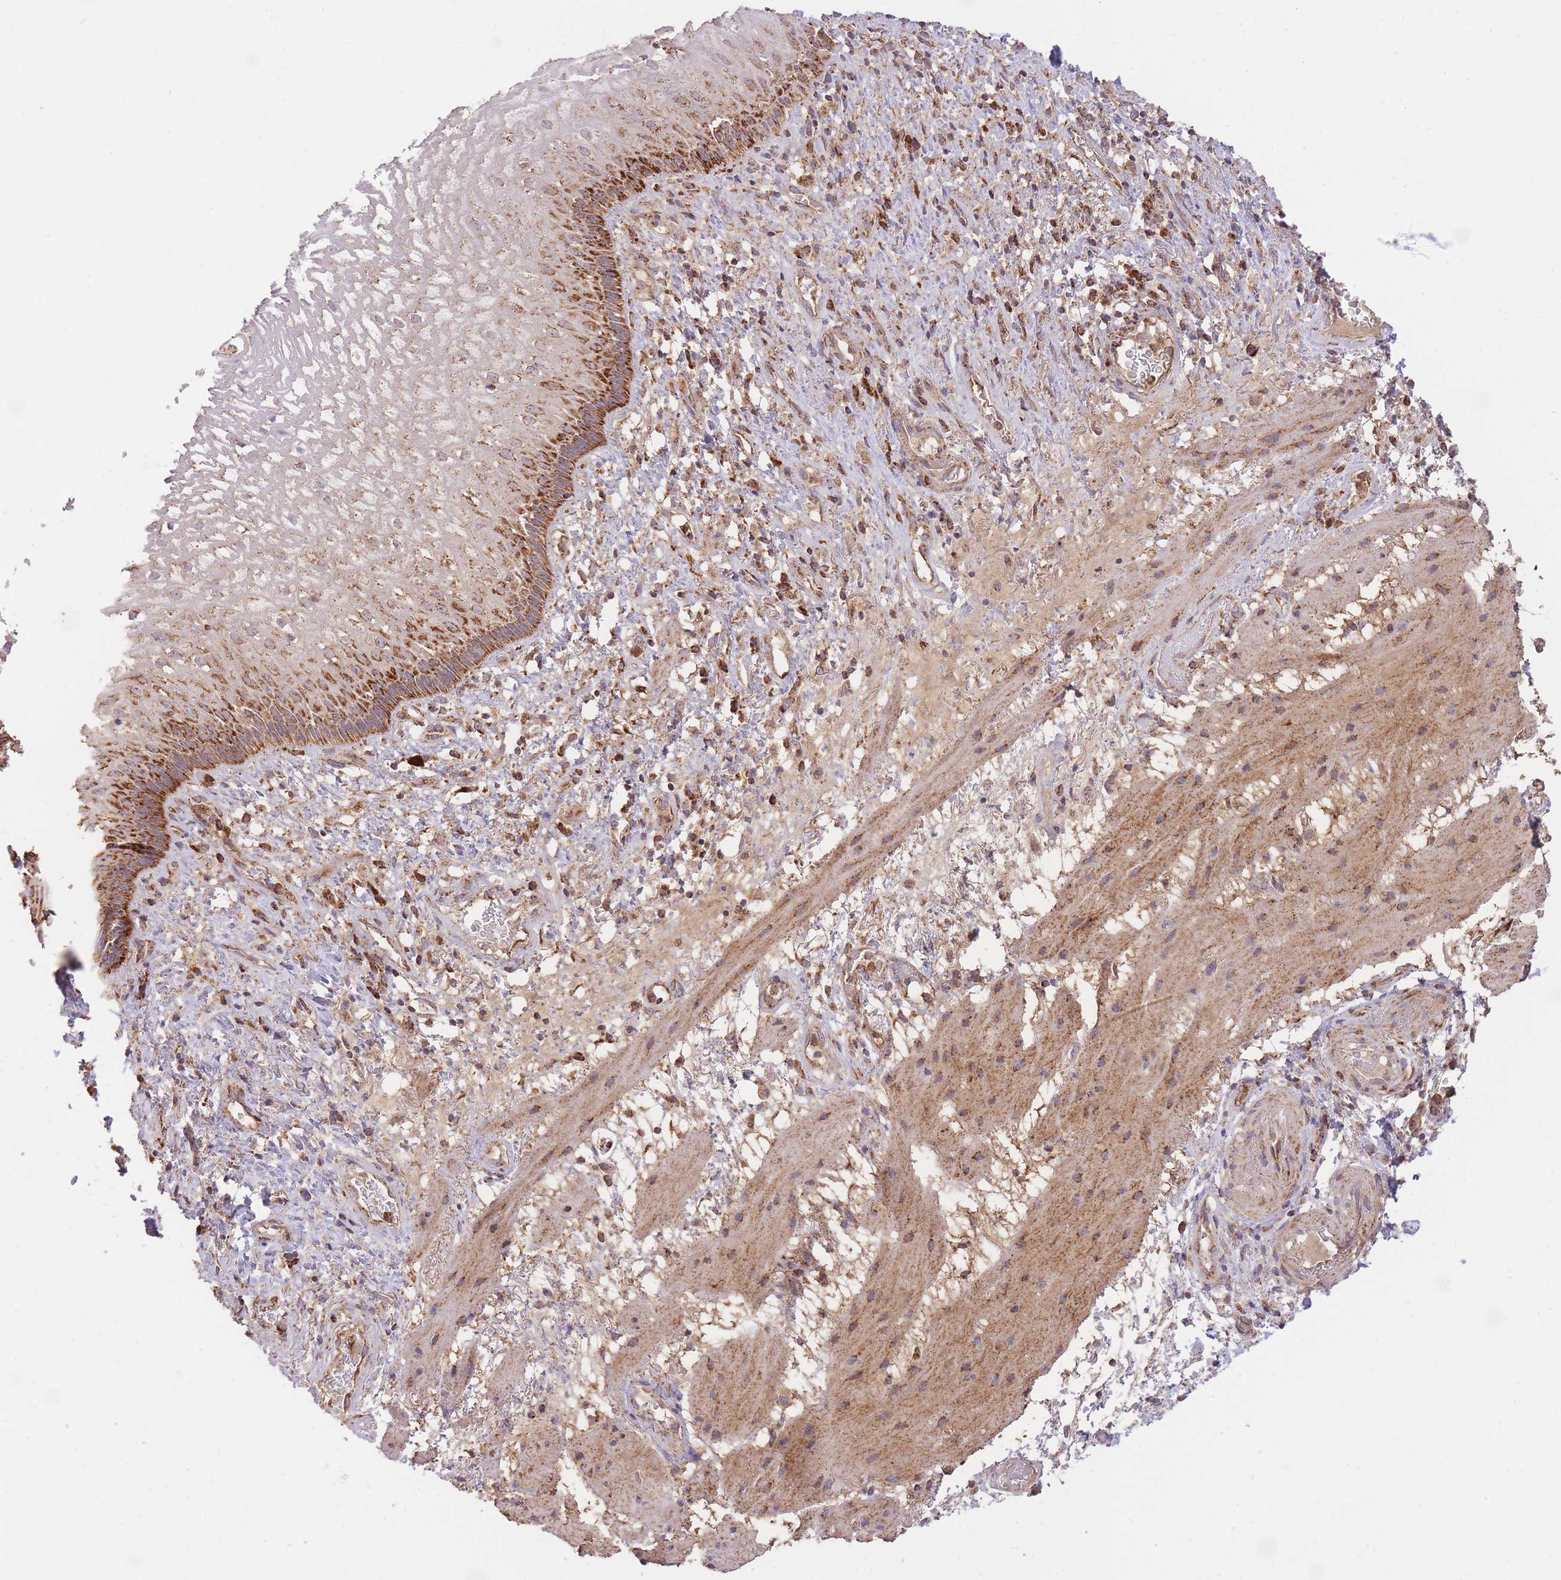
{"staining": {"intensity": "strong", "quantity": ">75%", "location": "cytoplasmic/membranous"}, "tissue": "esophagus", "cell_type": "Squamous epithelial cells", "image_type": "normal", "snomed": [{"axis": "morphology", "description": "Normal tissue, NOS"}, {"axis": "topography", "description": "Esophagus"}], "caption": "This micrograph shows immunohistochemistry (IHC) staining of unremarkable human esophagus, with high strong cytoplasmic/membranous staining in about >75% of squamous epithelial cells.", "gene": "PREP", "patient": {"sex": "female", "age": 75}}